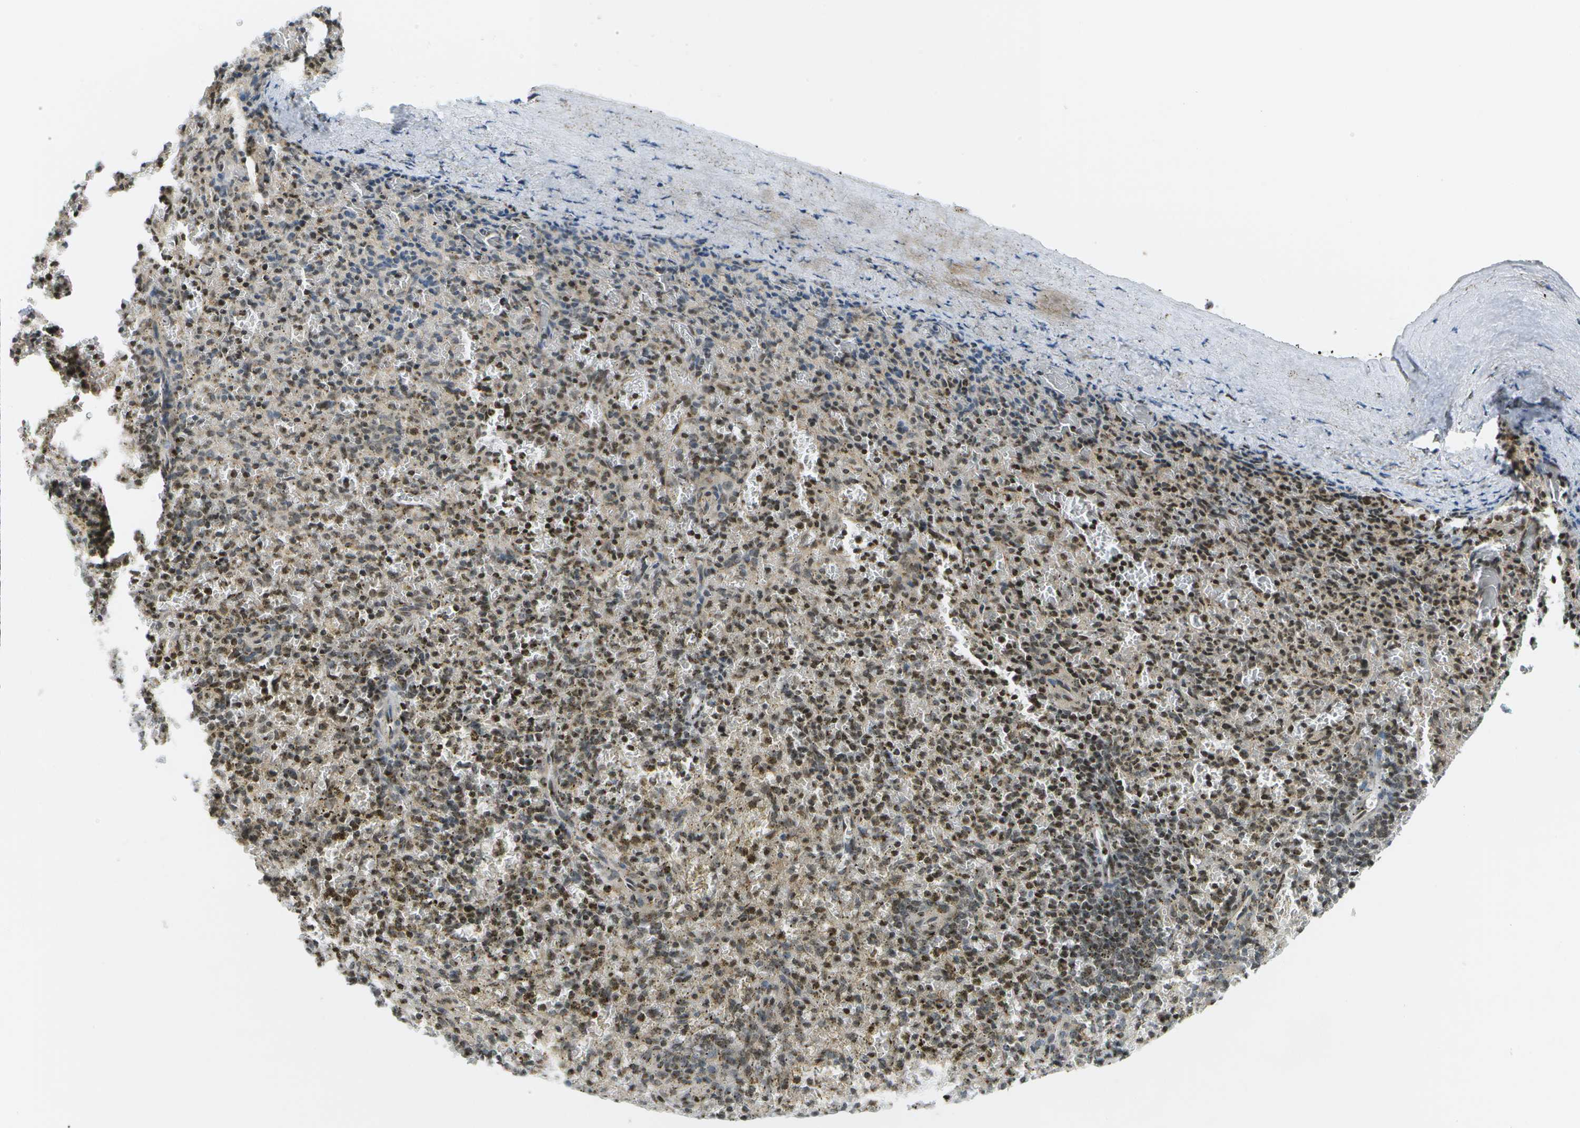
{"staining": {"intensity": "moderate", "quantity": "25%-75%", "location": "cytoplasmic/membranous,nuclear"}, "tissue": "spleen", "cell_type": "Cells in red pulp", "image_type": "normal", "snomed": [{"axis": "morphology", "description": "Normal tissue, NOS"}, {"axis": "topography", "description": "Spleen"}], "caption": "Protein staining of benign spleen displays moderate cytoplasmic/membranous,nuclear expression in approximately 25%-75% of cells in red pulp.", "gene": "EVC", "patient": {"sex": "male", "age": 72}}